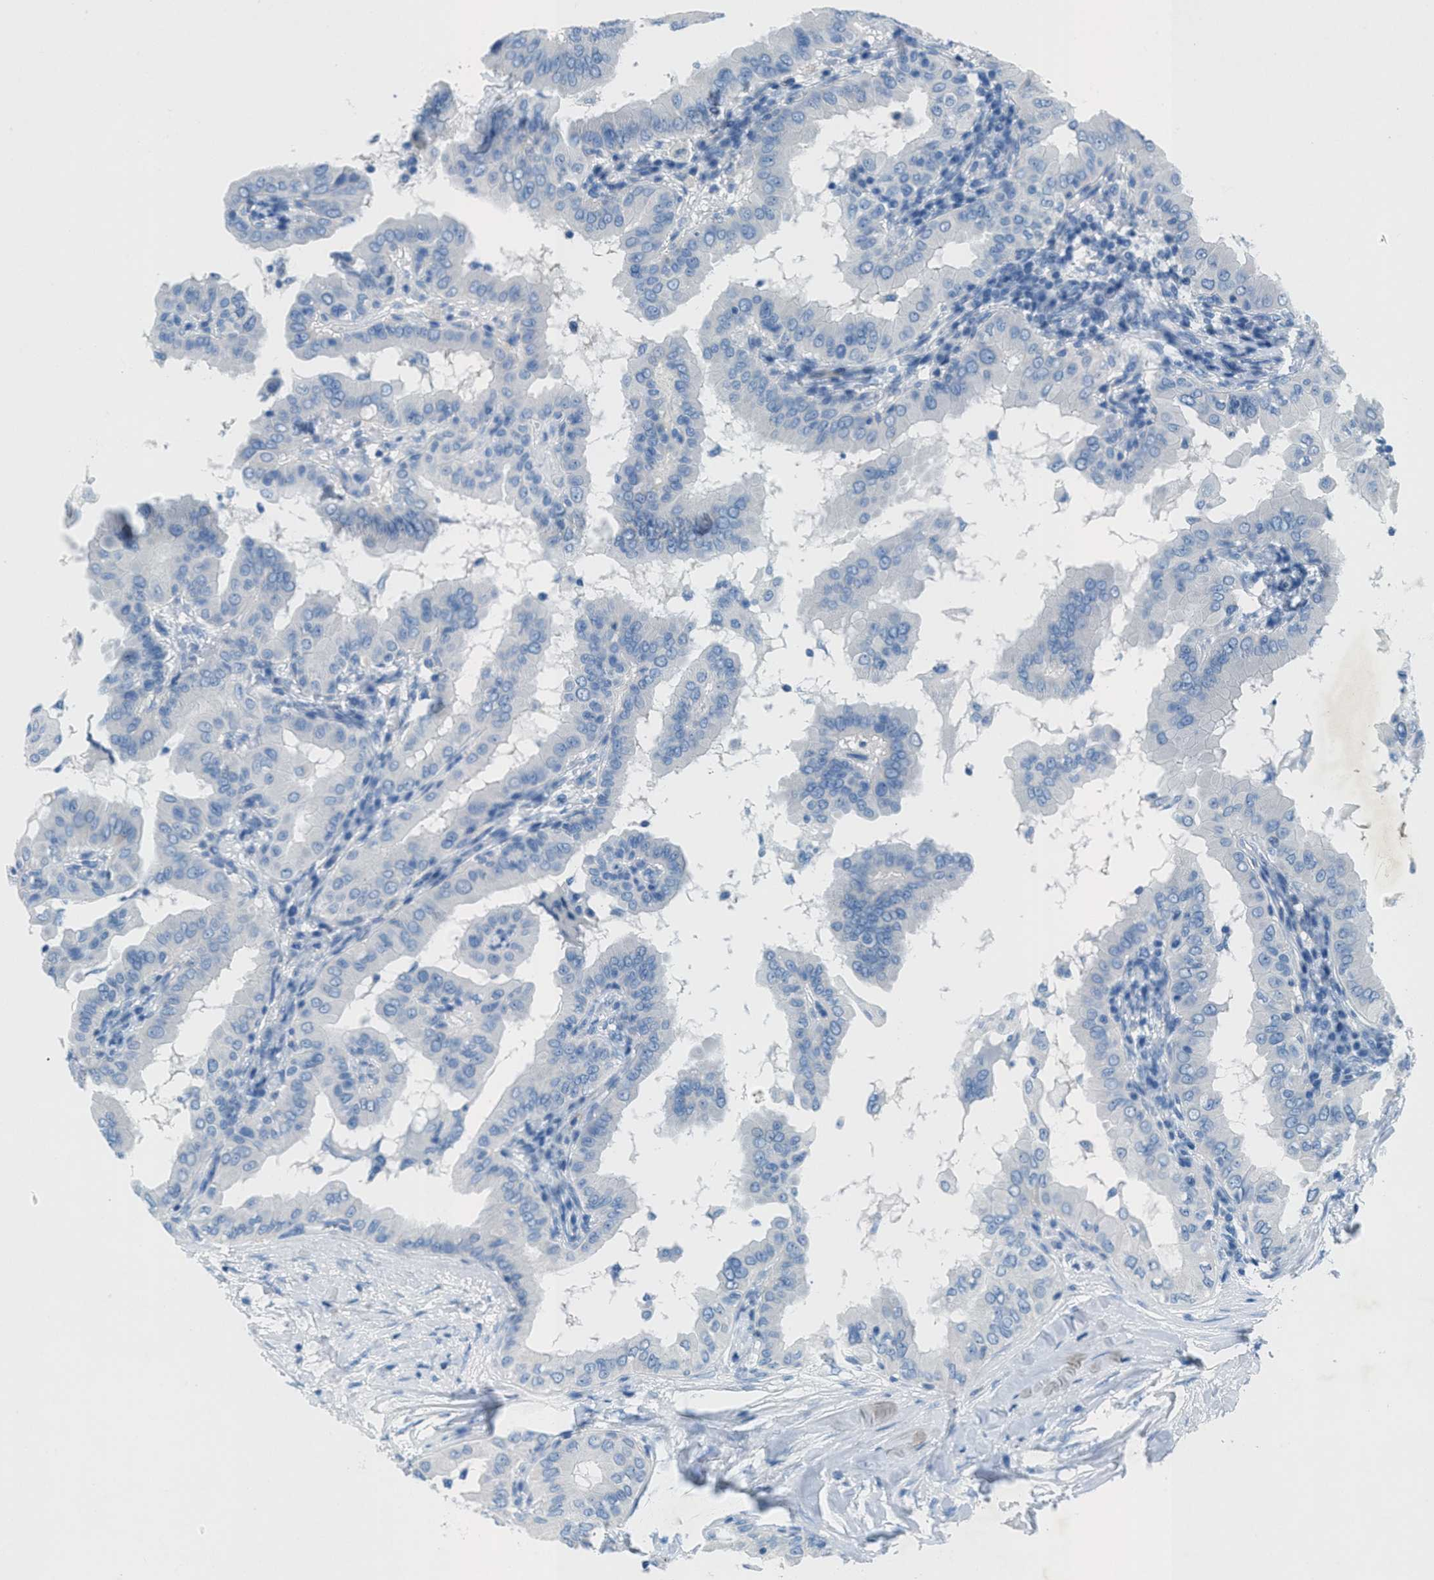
{"staining": {"intensity": "negative", "quantity": "none", "location": "none"}, "tissue": "thyroid cancer", "cell_type": "Tumor cells", "image_type": "cancer", "snomed": [{"axis": "morphology", "description": "Papillary adenocarcinoma, NOS"}, {"axis": "topography", "description": "Thyroid gland"}], "caption": "A high-resolution image shows immunohistochemistry (IHC) staining of thyroid papillary adenocarcinoma, which demonstrates no significant expression in tumor cells.", "gene": "GALNT17", "patient": {"sex": "male", "age": 33}}